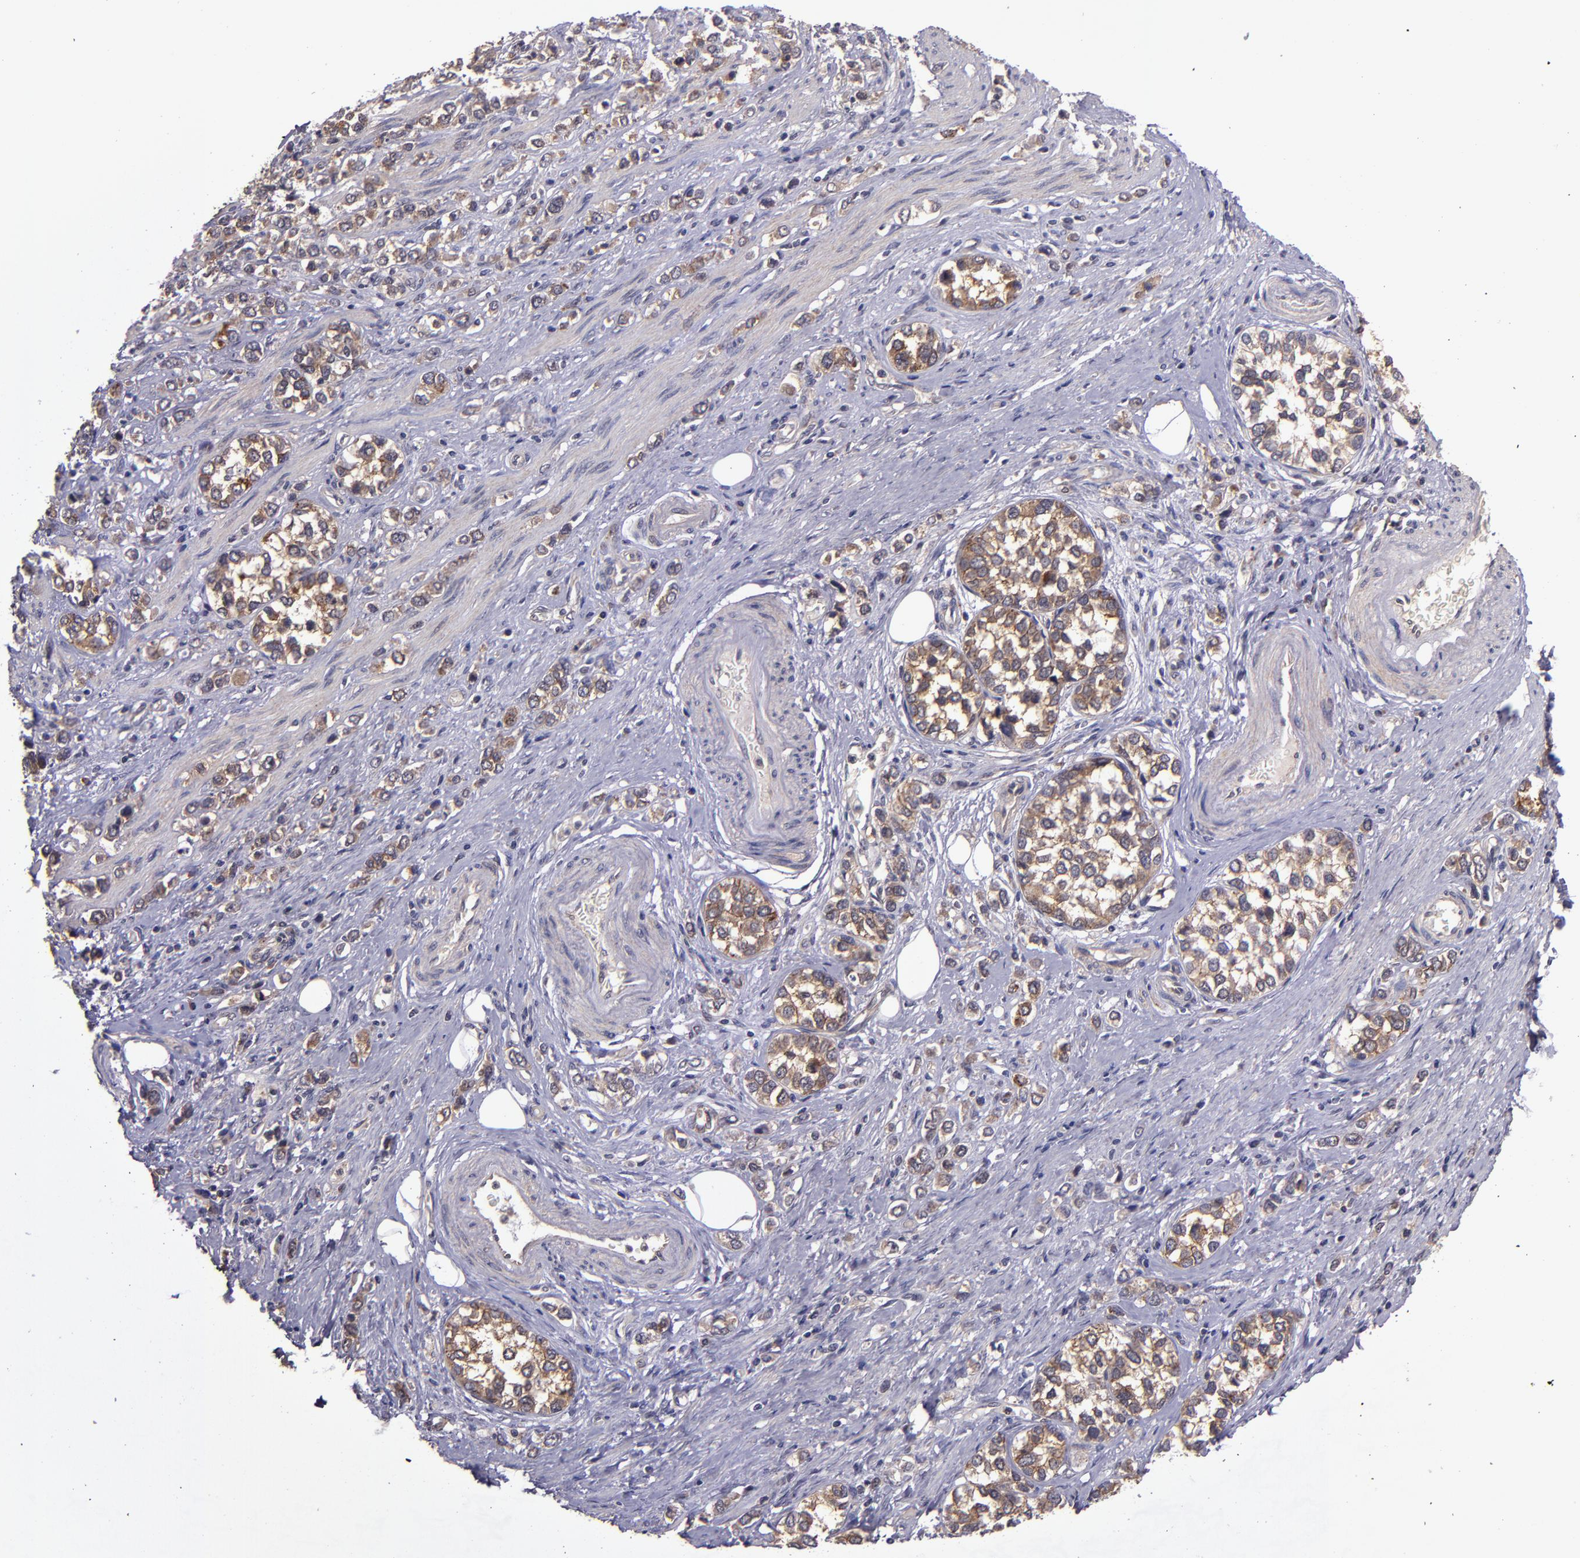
{"staining": {"intensity": "weak", "quantity": ">75%", "location": "cytoplasmic/membranous"}, "tissue": "stomach cancer", "cell_type": "Tumor cells", "image_type": "cancer", "snomed": [{"axis": "morphology", "description": "Adenocarcinoma, NOS"}, {"axis": "topography", "description": "Stomach, upper"}], "caption": "Weak cytoplasmic/membranous staining for a protein is present in approximately >75% of tumor cells of stomach cancer (adenocarcinoma) using IHC.", "gene": "FTSJ1", "patient": {"sex": "male", "age": 76}}